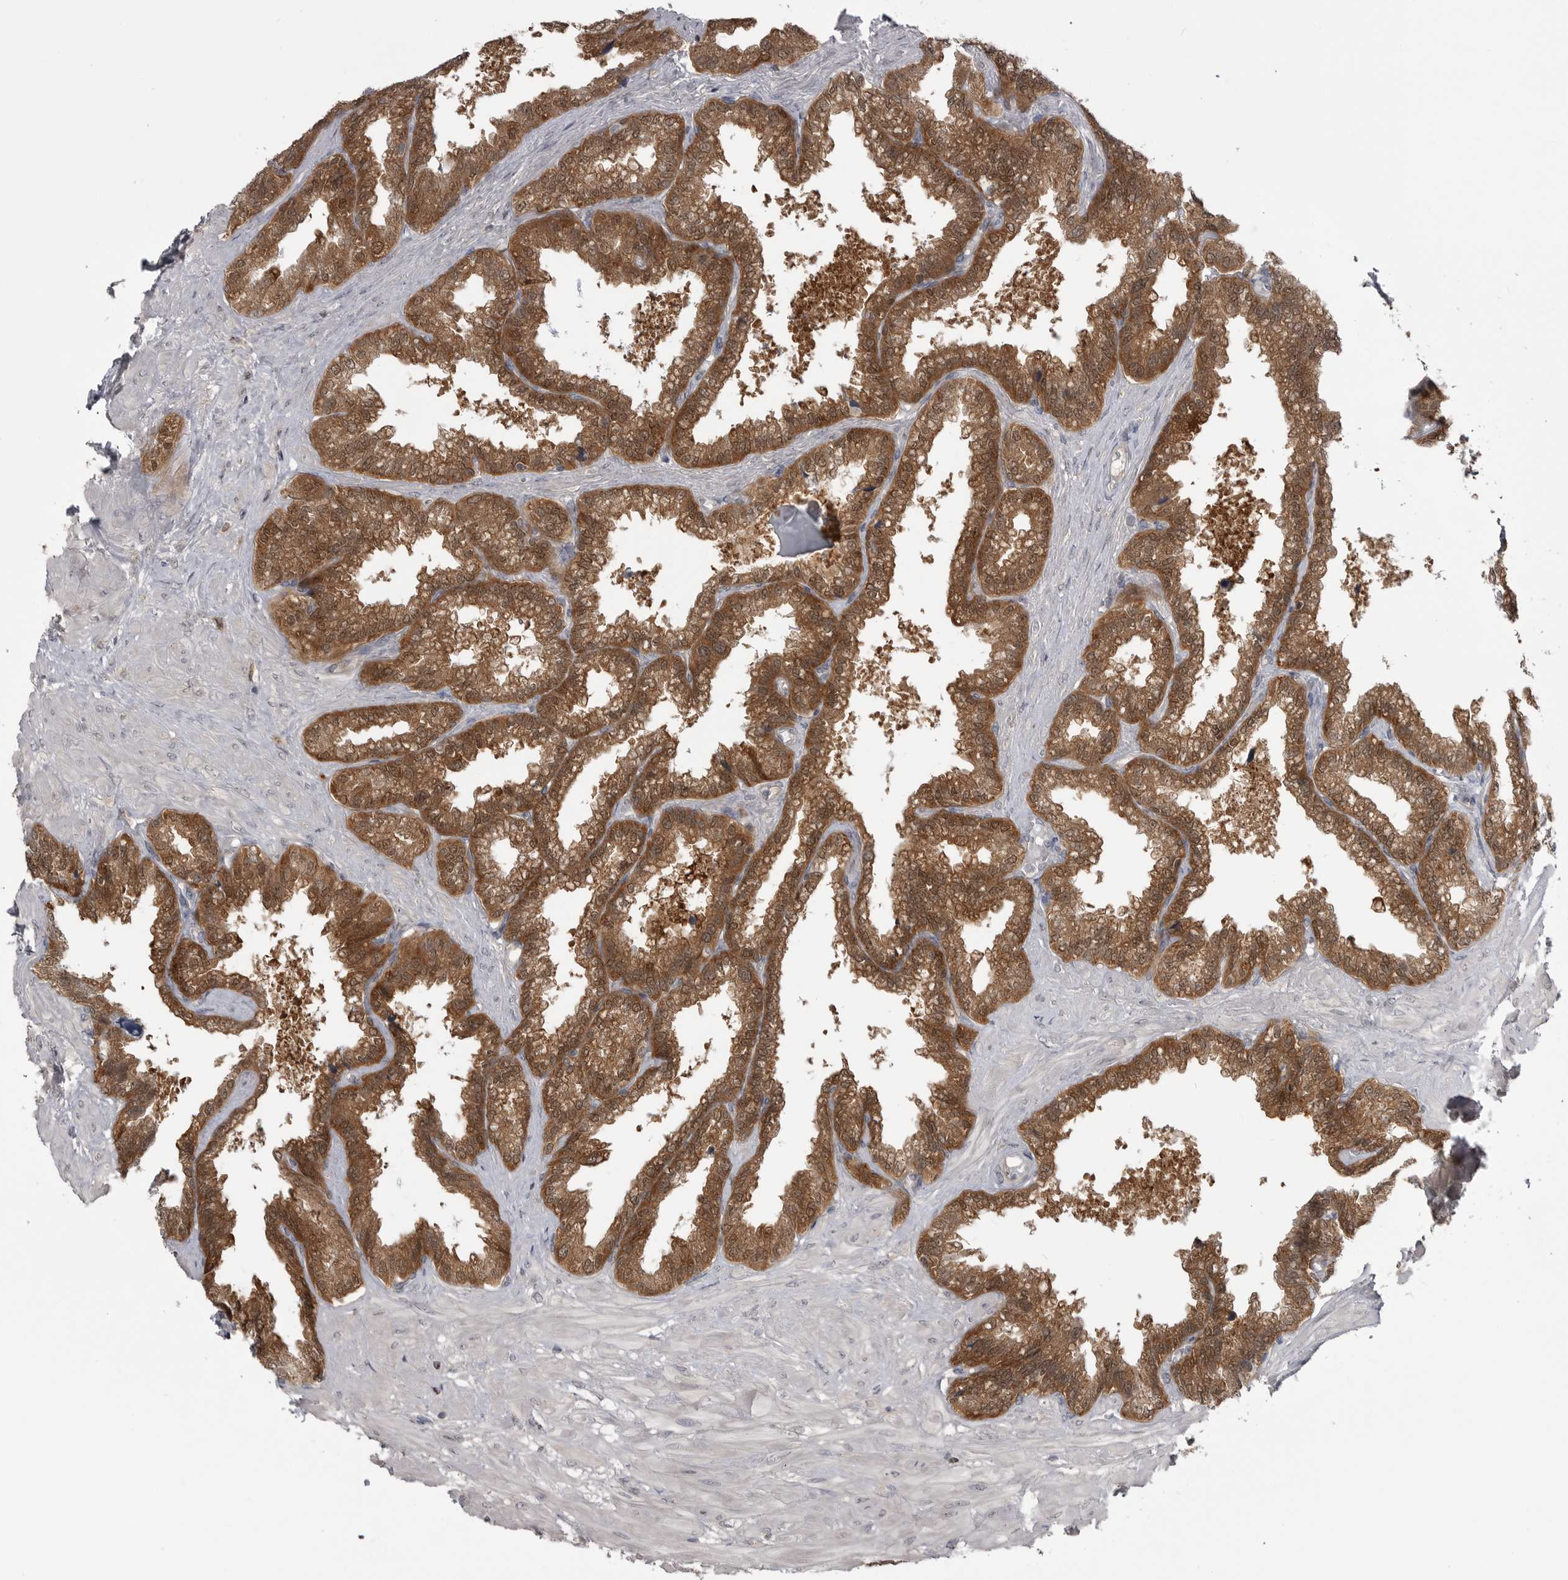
{"staining": {"intensity": "moderate", "quantity": ">75%", "location": "cytoplasmic/membranous,nuclear"}, "tissue": "seminal vesicle", "cell_type": "Glandular cells", "image_type": "normal", "snomed": [{"axis": "morphology", "description": "Normal tissue, NOS"}, {"axis": "topography", "description": "Seminal veicle"}], "caption": "Glandular cells exhibit medium levels of moderate cytoplasmic/membranous,nuclear staining in about >75% of cells in unremarkable human seminal vesicle.", "gene": "MAPK13", "patient": {"sex": "male", "age": 46}}